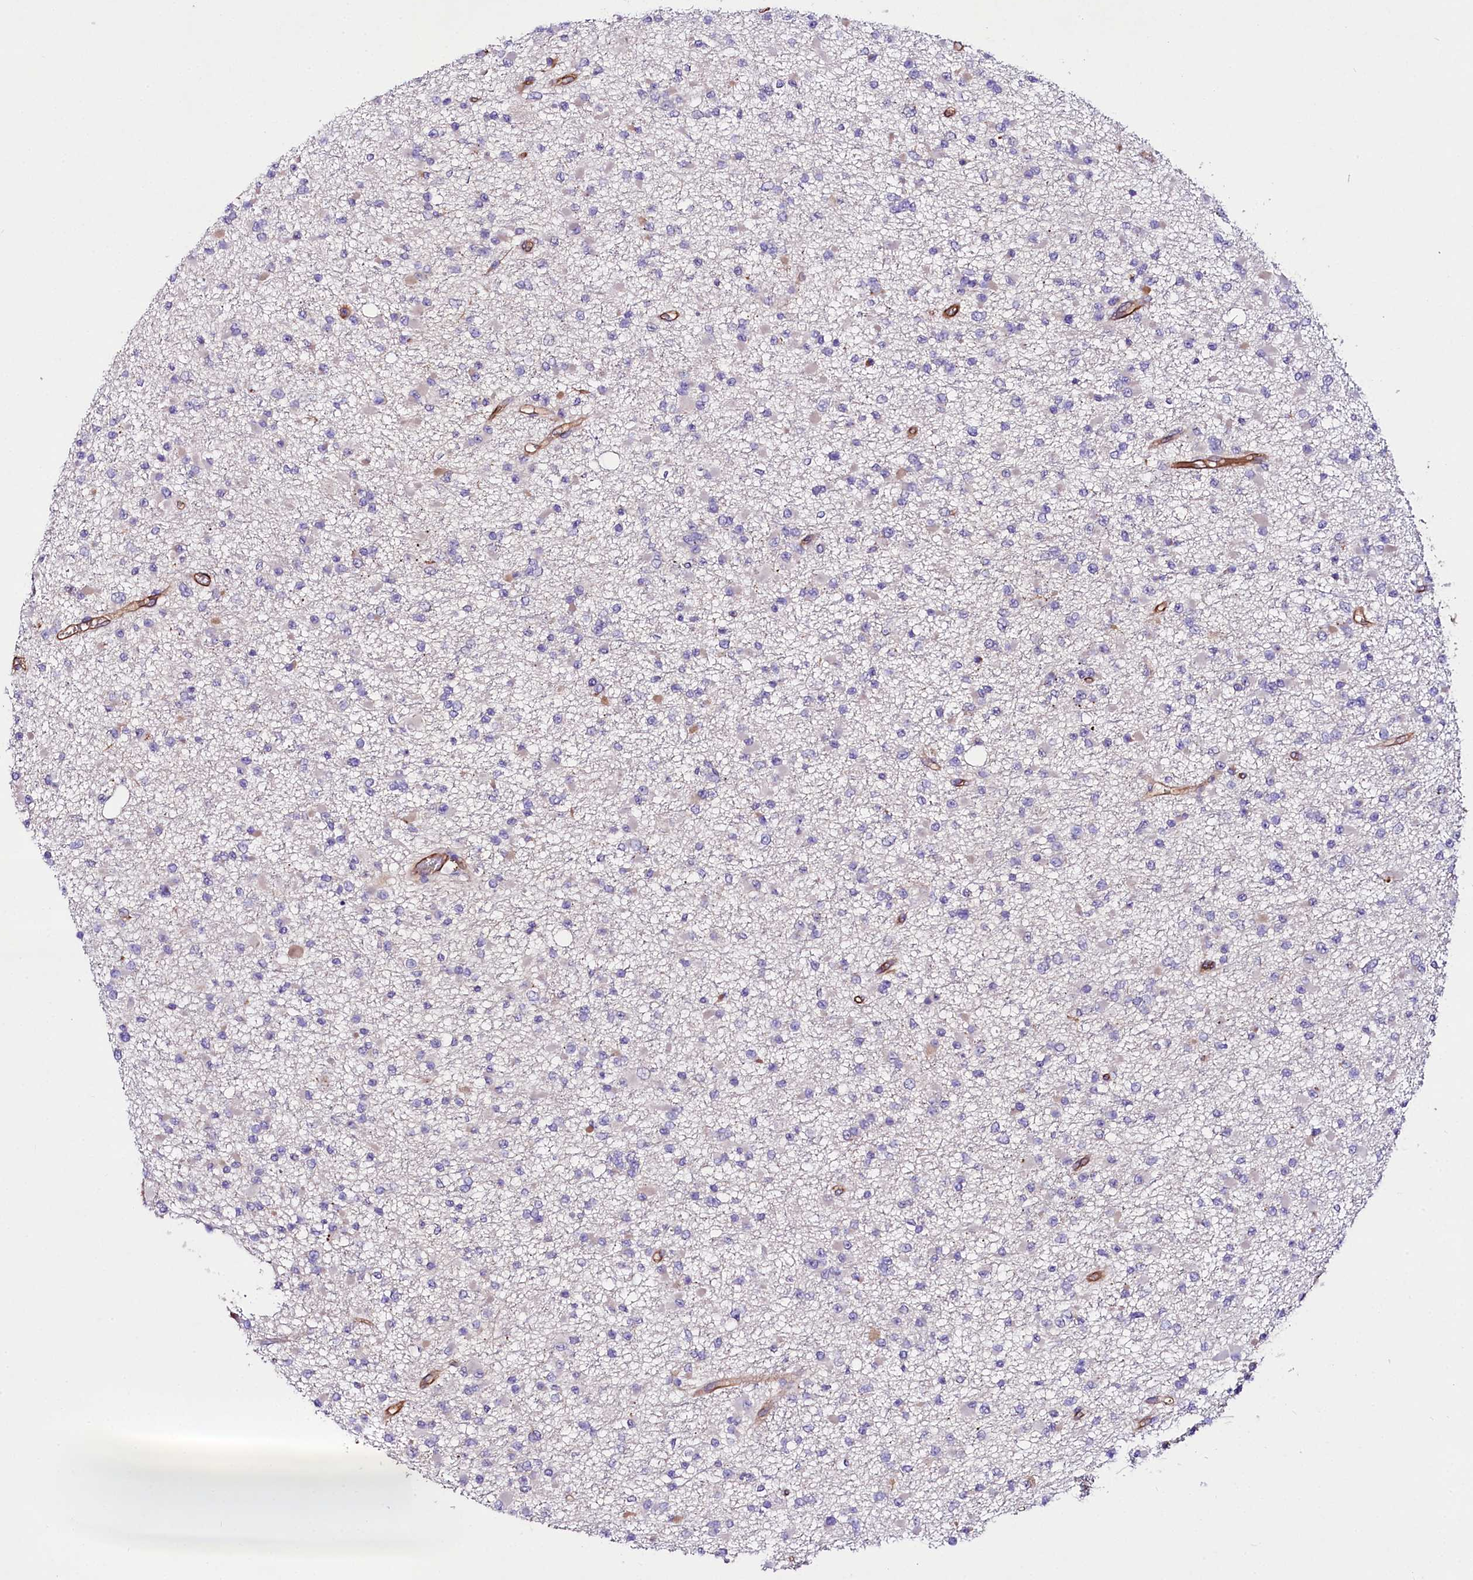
{"staining": {"intensity": "negative", "quantity": "none", "location": "none"}, "tissue": "glioma", "cell_type": "Tumor cells", "image_type": "cancer", "snomed": [{"axis": "morphology", "description": "Glioma, malignant, Low grade"}, {"axis": "topography", "description": "Brain"}], "caption": "The photomicrograph demonstrates no significant expression in tumor cells of malignant glioma (low-grade).", "gene": "SLC7A1", "patient": {"sex": "female", "age": 22}}